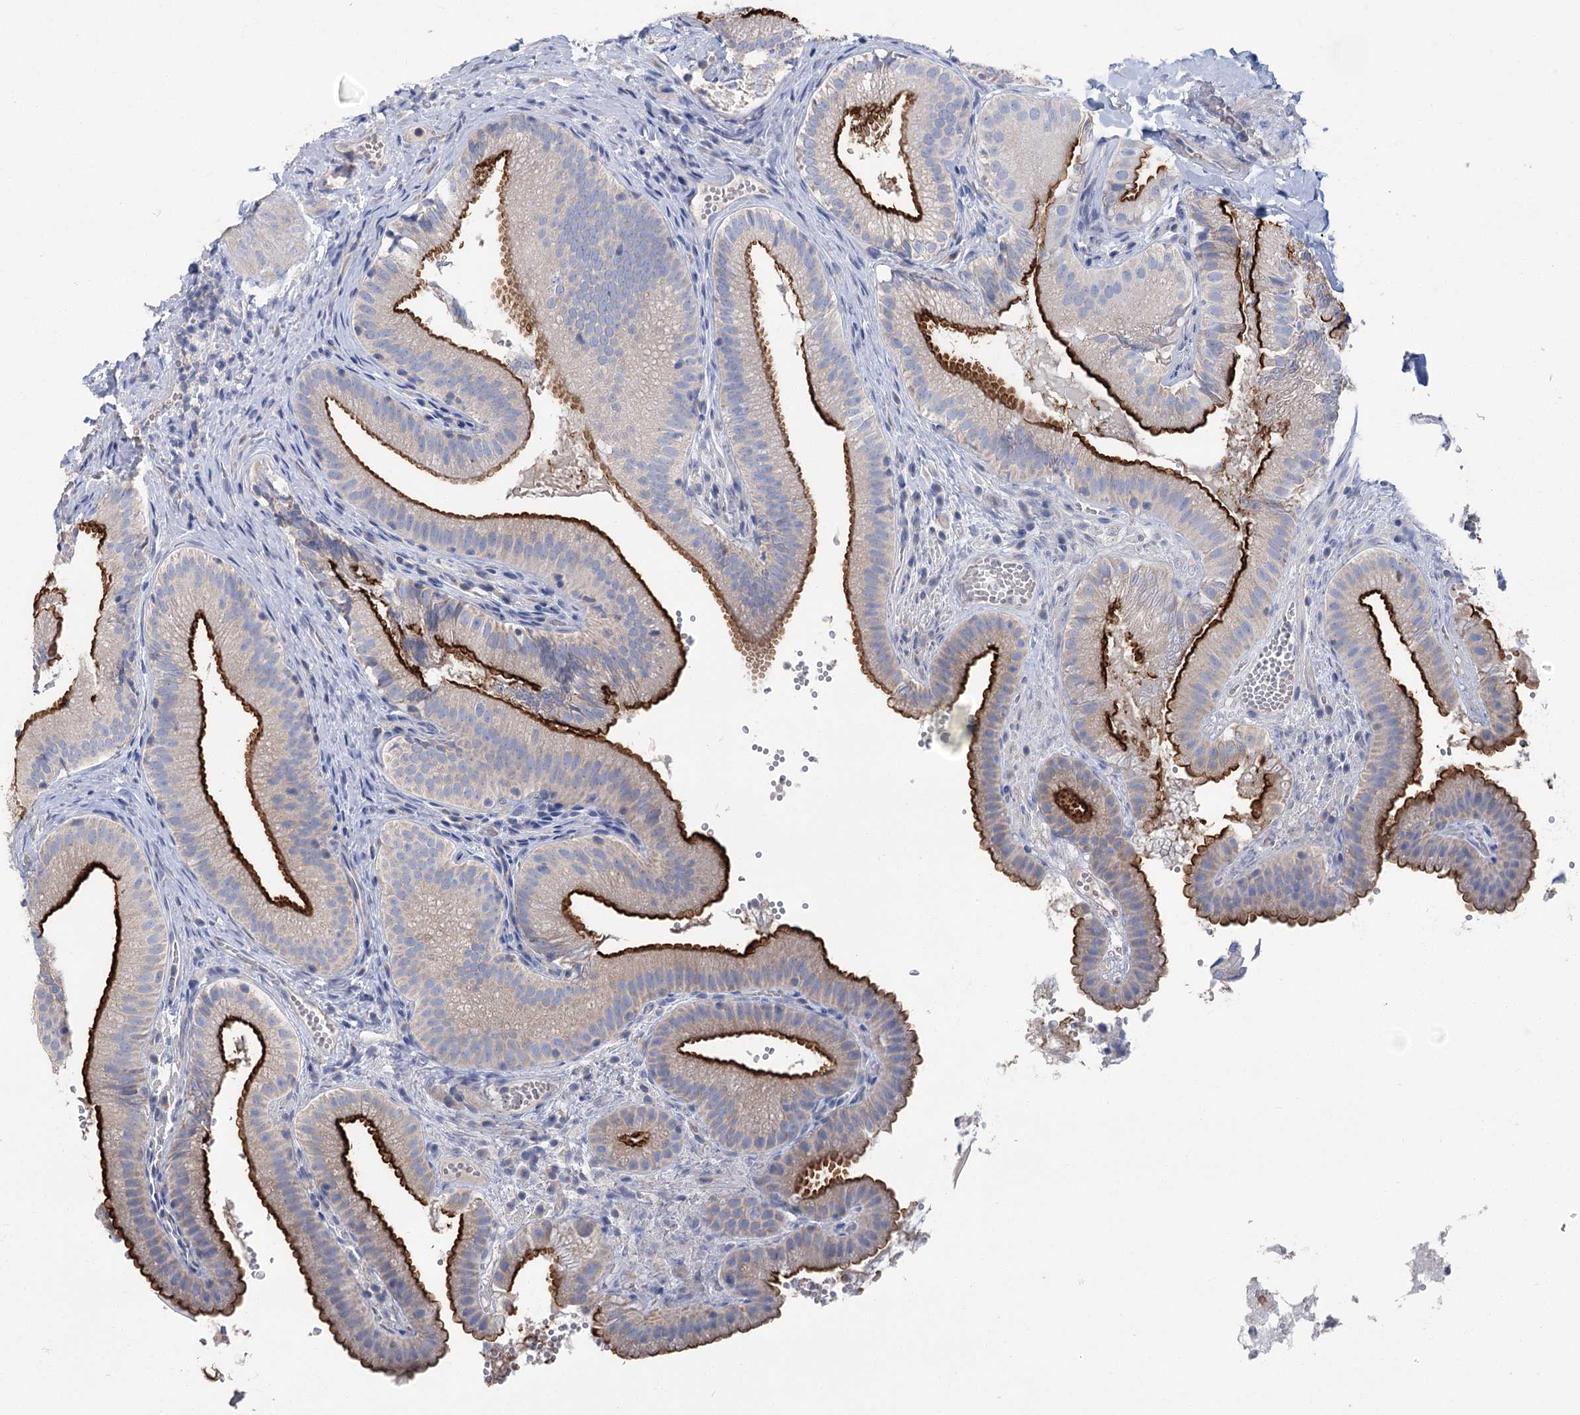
{"staining": {"intensity": "strong", "quantity": "25%-75%", "location": "cytoplasmic/membranous"}, "tissue": "gallbladder", "cell_type": "Glandular cells", "image_type": "normal", "snomed": [{"axis": "morphology", "description": "Normal tissue, NOS"}, {"axis": "topography", "description": "Gallbladder"}], "caption": "IHC staining of benign gallbladder, which displays high levels of strong cytoplasmic/membranous expression in about 25%-75% of glandular cells indicating strong cytoplasmic/membranous protein expression. The staining was performed using DAB (brown) for protein detection and nuclei were counterstained in hematoxylin (blue).", "gene": "SLC9A3", "patient": {"sex": "female", "age": 30}}